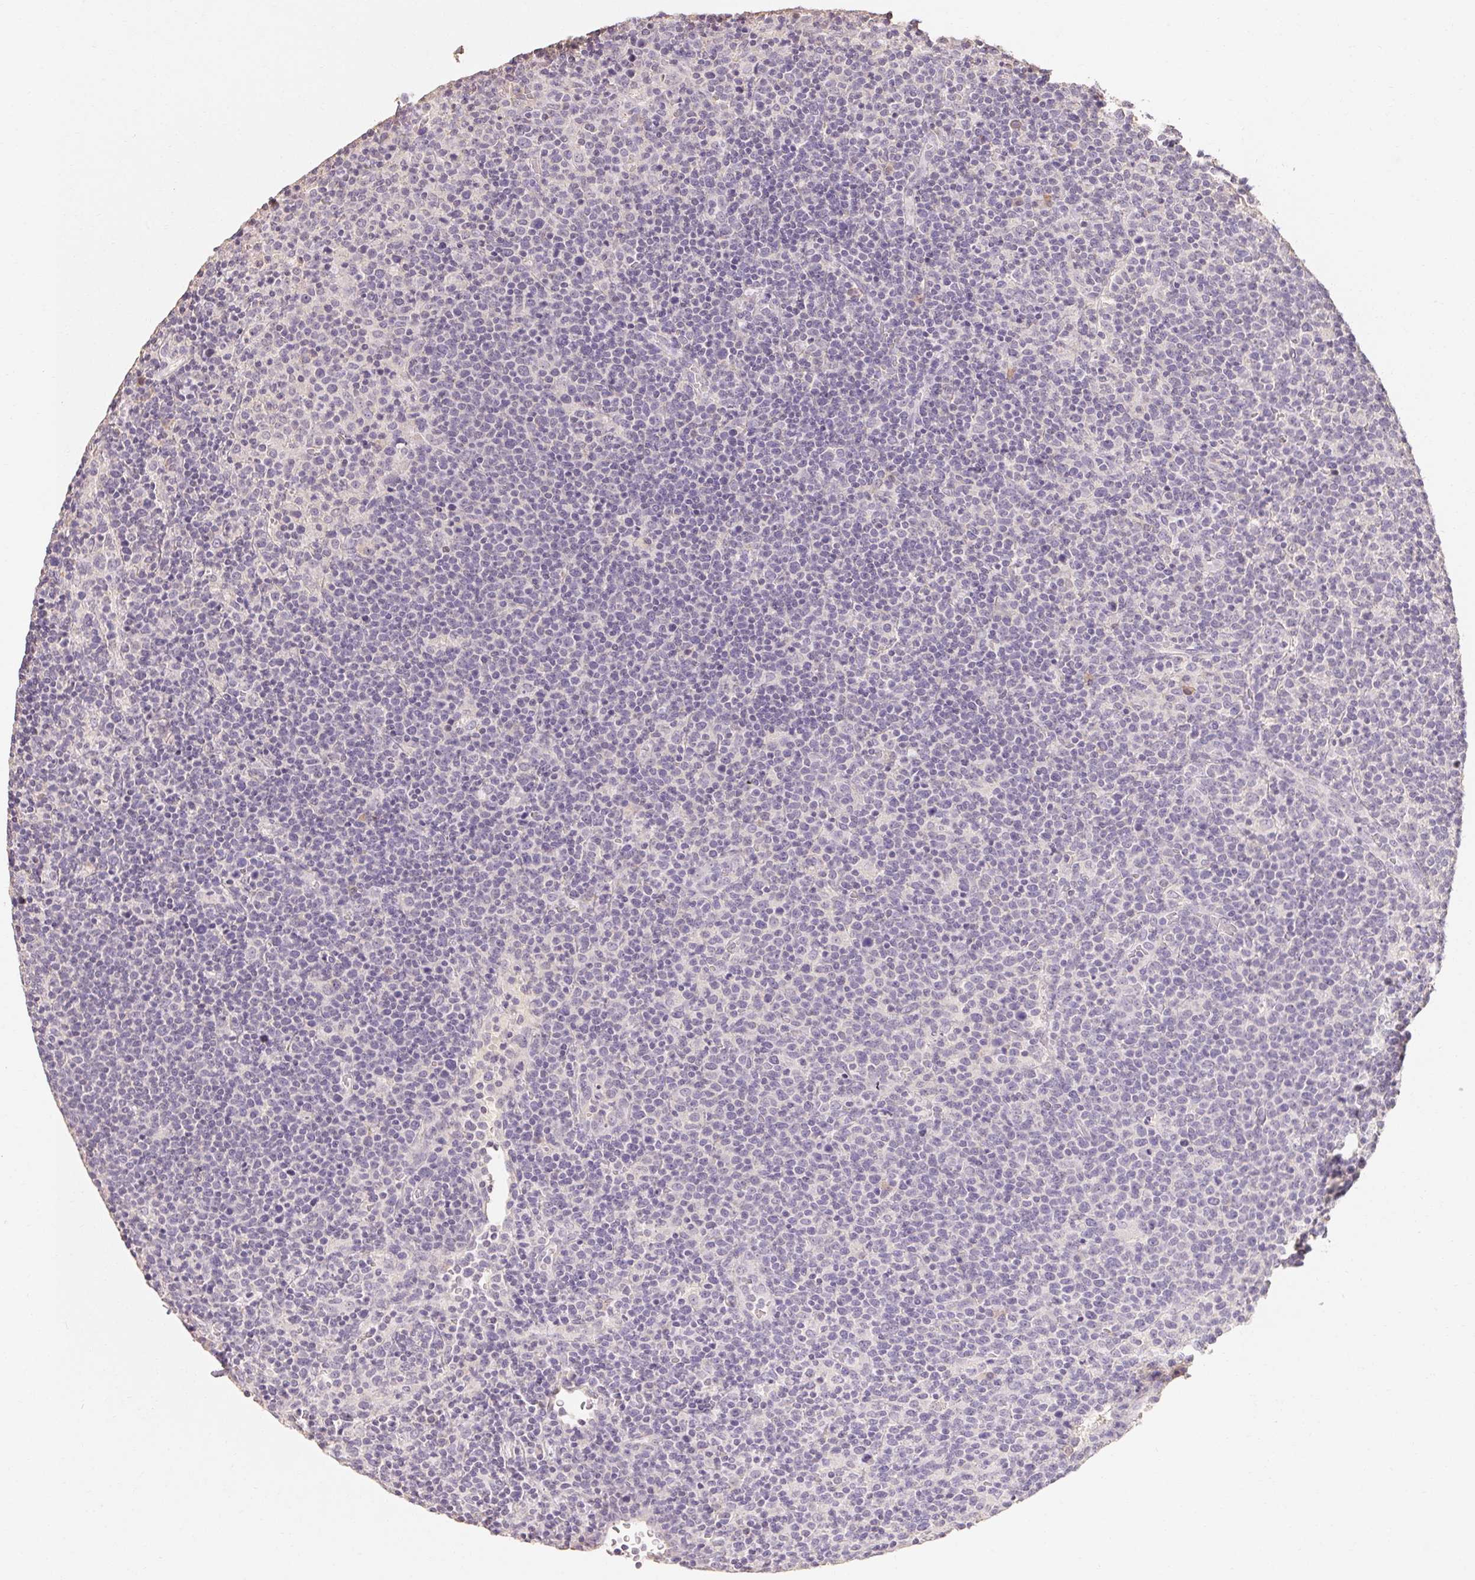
{"staining": {"intensity": "negative", "quantity": "none", "location": "none"}, "tissue": "lymphoma", "cell_type": "Tumor cells", "image_type": "cancer", "snomed": [{"axis": "morphology", "description": "Malignant lymphoma, non-Hodgkin's type, High grade"}, {"axis": "topography", "description": "Lymph node"}], "caption": "Tumor cells are negative for protein expression in human high-grade malignant lymphoma, non-Hodgkin's type. The staining was performed using DAB (3,3'-diaminobenzidine) to visualize the protein expression in brown, while the nuclei were stained in blue with hematoxylin (Magnification: 20x).", "gene": "MAP7D2", "patient": {"sex": "male", "age": 61}}